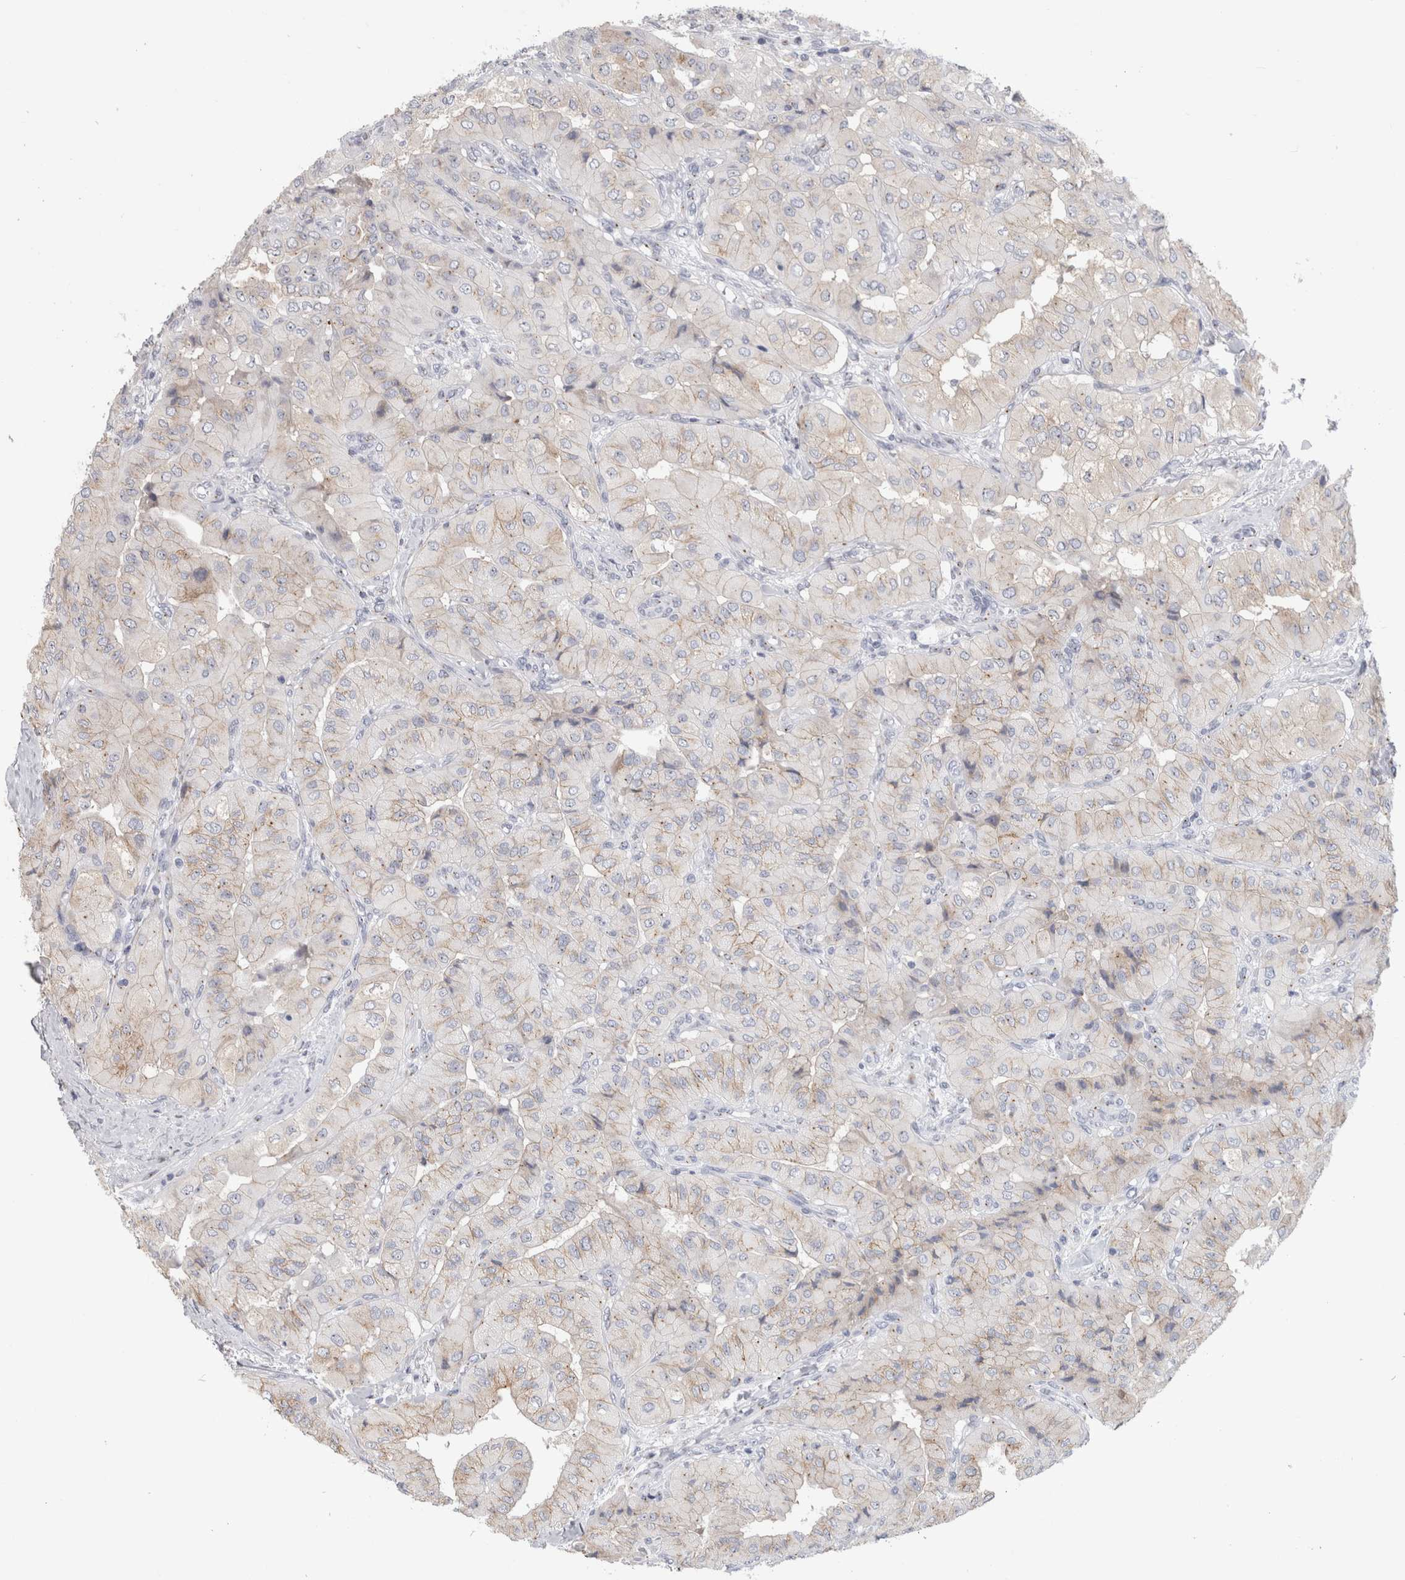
{"staining": {"intensity": "weak", "quantity": "<25%", "location": "cytoplasmic/membranous"}, "tissue": "thyroid cancer", "cell_type": "Tumor cells", "image_type": "cancer", "snomed": [{"axis": "morphology", "description": "Papillary adenocarcinoma, NOS"}, {"axis": "topography", "description": "Thyroid gland"}], "caption": "This is an immunohistochemistry (IHC) histopathology image of thyroid papillary adenocarcinoma. There is no staining in tumor cells.", "gene": "AKAP9", "patient": {"sex": "female", "age": 59}}